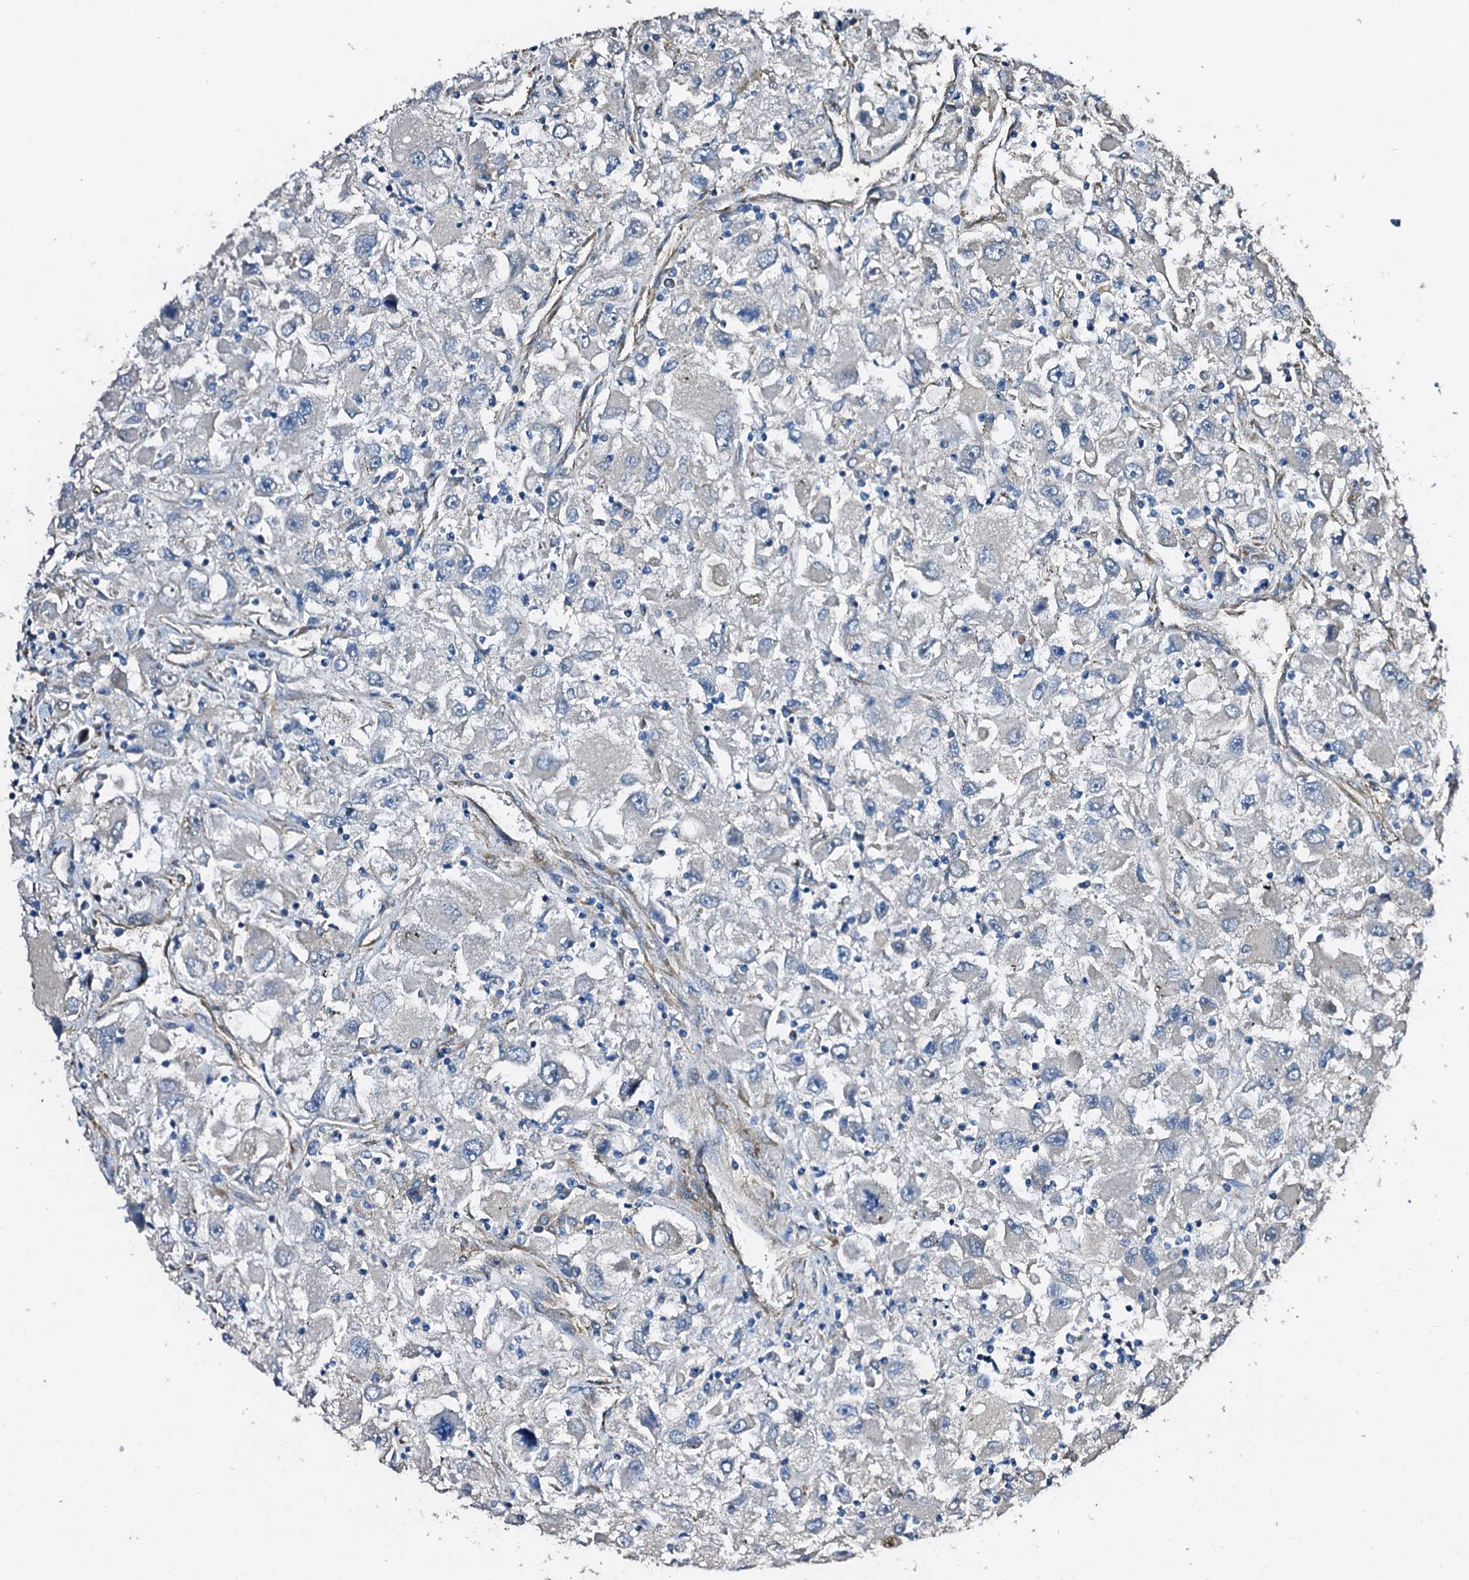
{"staining": {"intensity": "negative", "quantity": "none", "location": "none"}, "tissue": "renal cancer", "cell_type": "Tumor cells", "image_type": "cancer", "snomed": [{"axis": "morphology", "description": "Adenocarcinoma, NOS"}, {"axis": "topography", "description": "Kidney"}], "caption": "High power microscopy histopathology image of an immunohistochemistry (IHC) photomicrograph of renal cancer (adenocarcinoma), revealing no significant expression in tumor cells.", "gene": "DBX1", "patient": {"sex": "female", "age": 52}}